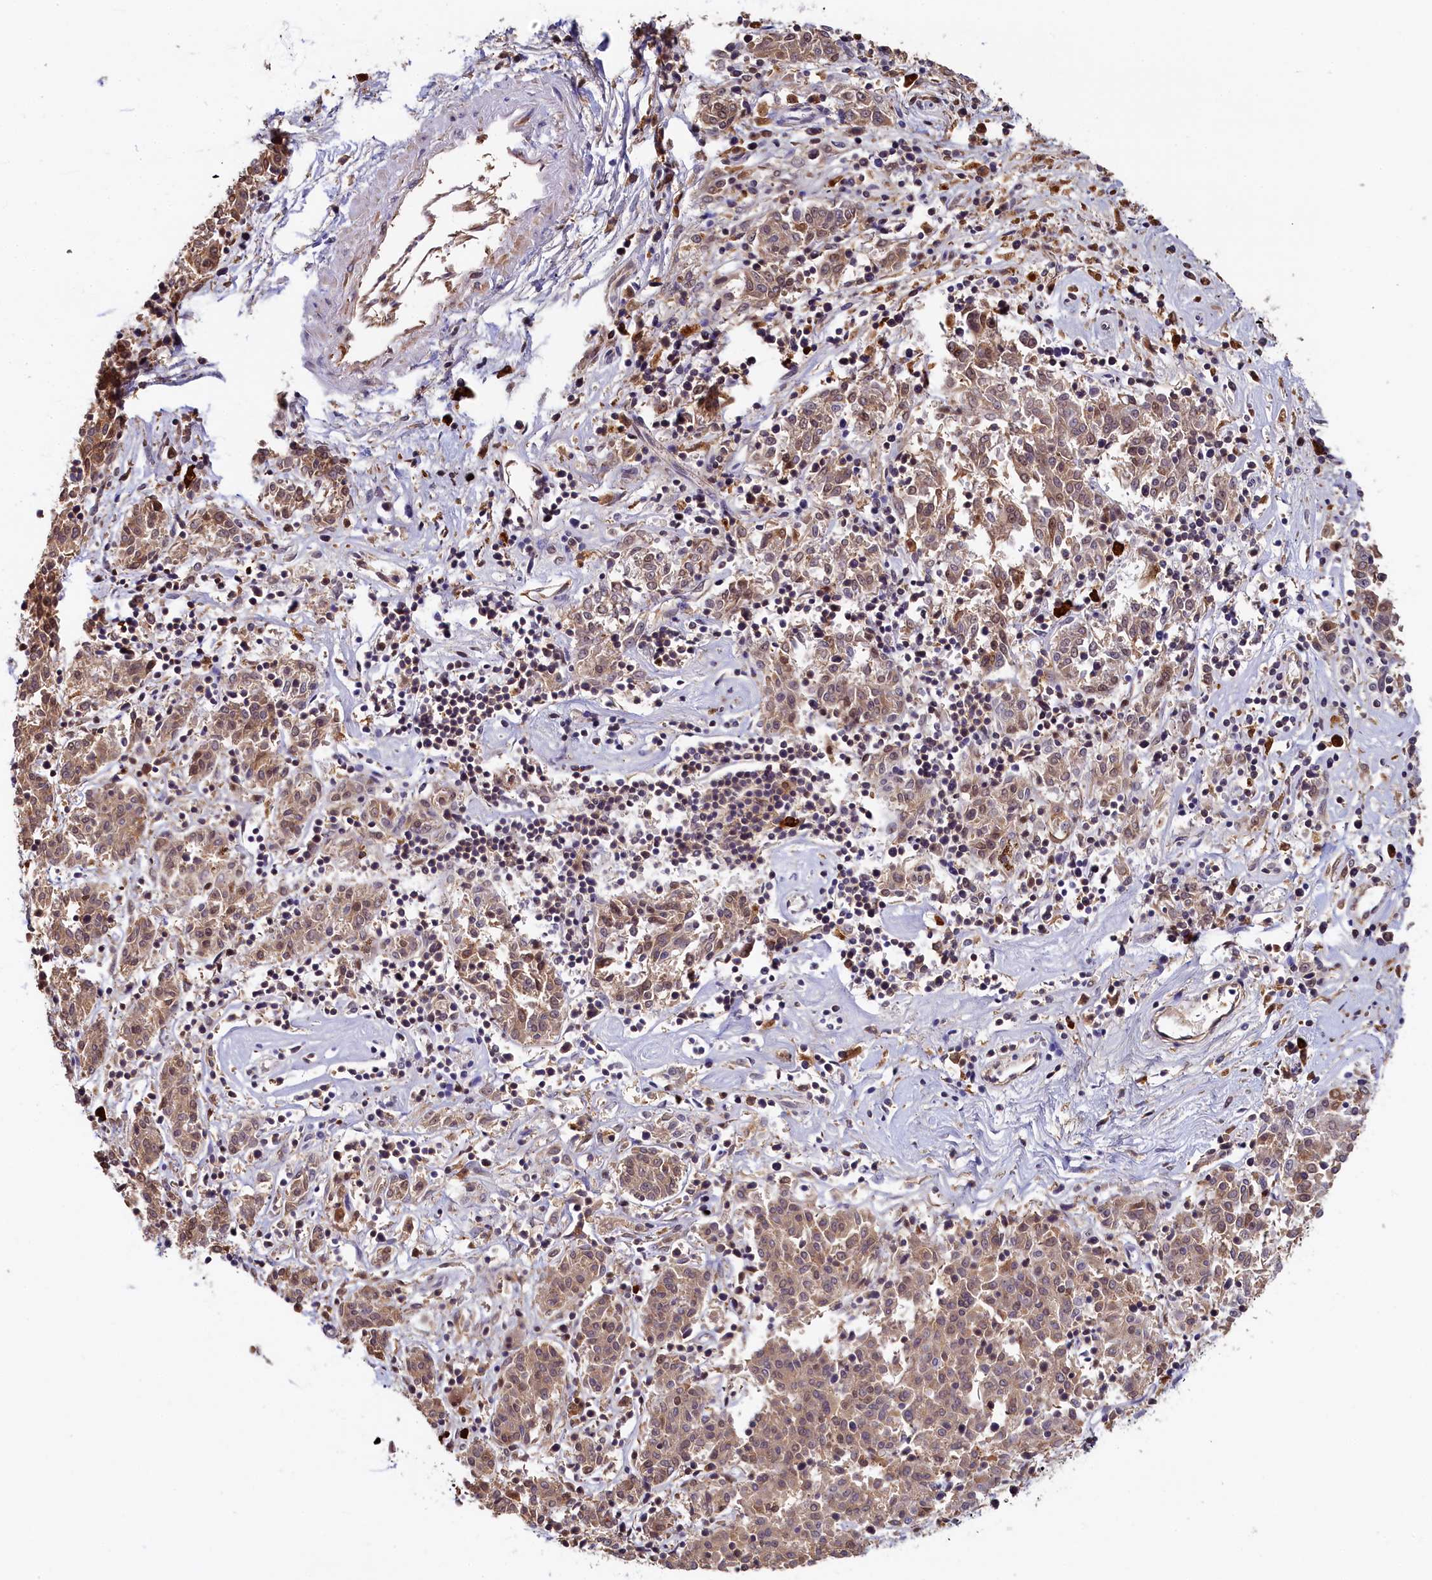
{"staining": {"intensity": "moderate", "quantity": ">75%", "location": "cytoplasmic/membranous,nuclear"}, "tissue": "melanoma", "cell_type": "Tumor cells", "image_type": "cancer", "snomed": [{"axis": "morphology", "description": "Malignant melanoma, NOS"}, {"axis": "topography", "description": "Skin"}], "caption": "Protein staining reveals moderate cytoplasmic/membranous and nuclear positivity in approximately >75% of tumor cells in malignant melanoma.", "gene": "INTS14", "patient": {"sex": "female", "age": 72}}